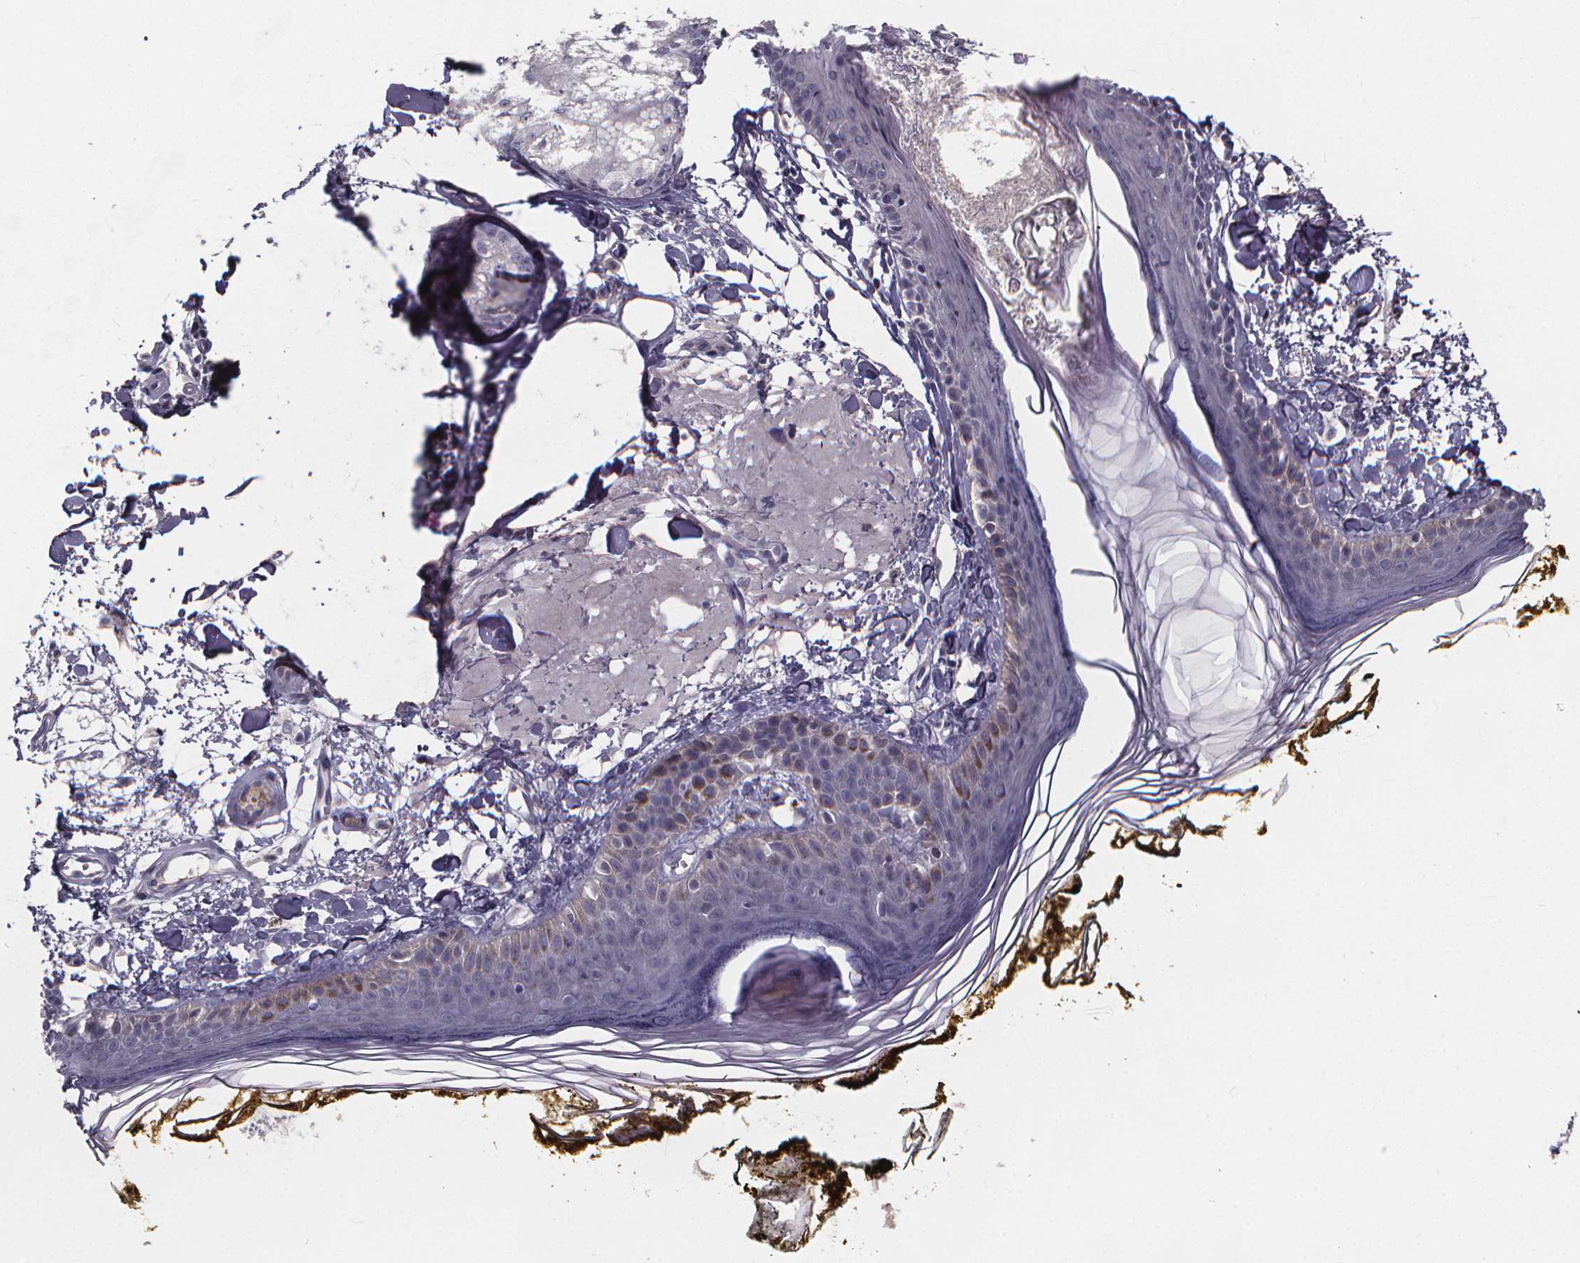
{"staining": {"intensity": "negative", "quantity": "none", "location": "none"}, "tissue": "skin", "cell_type": "Fibroblasts", "image_type": "normal", "snomed": [{"axis": "morphology", "description": "Normal tissue, NOS"}, {"axis": "topography", "description": "Skin"}], "caption": "A high-resolution micrograph shows immunohistochemistry (IHC) staining of unremarkable skin, which demonstrates no significant staining in fibroblasts. (DAB (3,3'-diaminobenzidine) immunohistochemistry (IHC) visualized using brightfield microscopy, high magnification).", "gene": "AGT", "patient": {"sex": "male", "age": 76}}